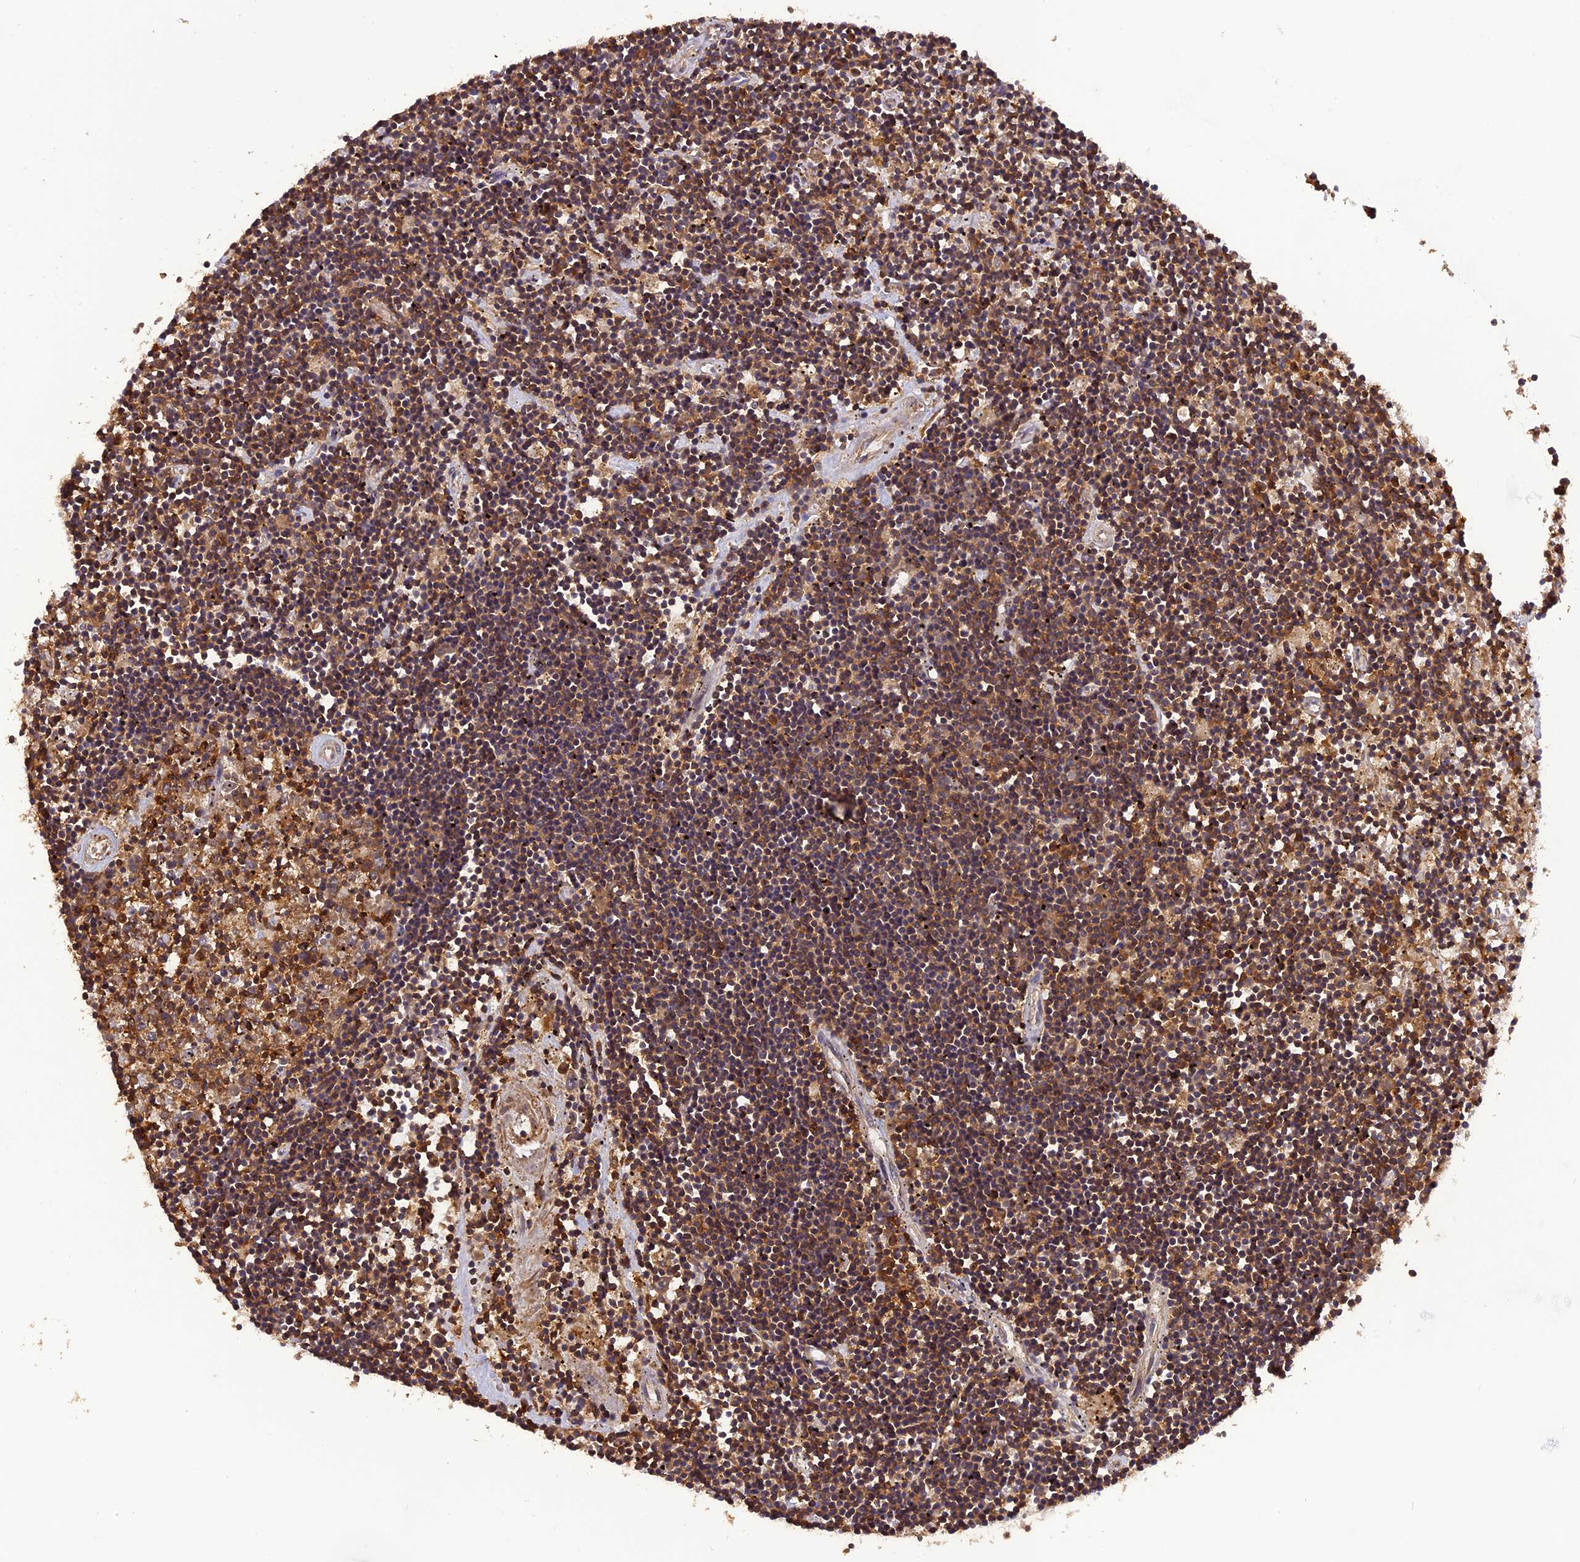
{"staining": {"intensity": "moderate", "quantity": ">75%", "location": "cytoplasmic/membranous"}, "tissue": "lymphoma", "cell_type": "Tumor cells", "image_type": "cancer", "snomed": [{"axis": "morphology", "description": "Malignant lymphoma, non-Hodgkin's type, Low grade"}, {"axis": "topography", "description": "Spleen"}], "caption": "A histopathology image of low-grade malignant lymphoma, non-Hodgkin's type stained for a protein reveals moderate cytoplasmic/membranous brown staining in tumor cells.", "gene": "STOML1", "patient": {"sex": "male", "age": 76}}